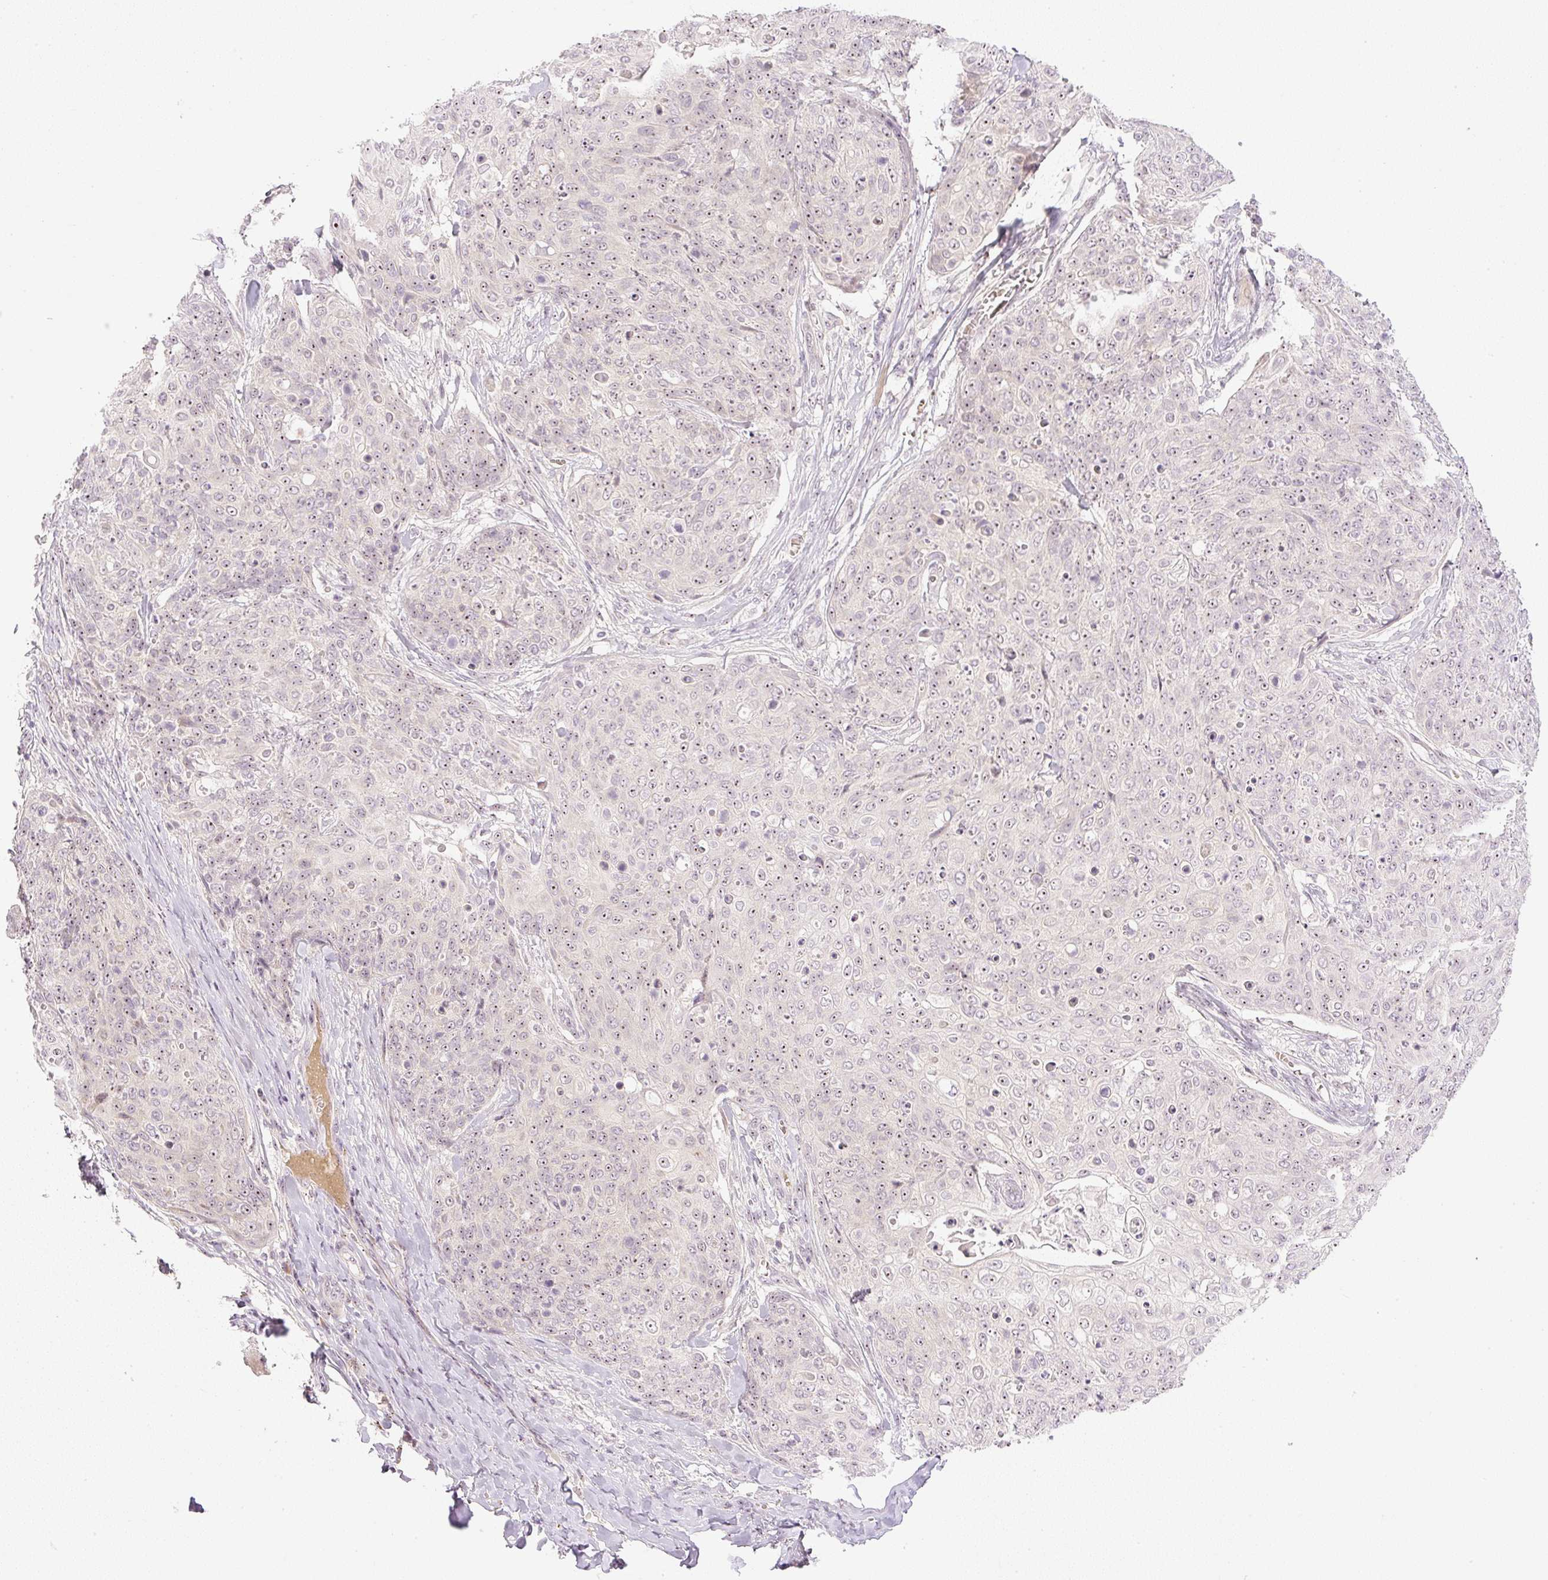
{"staining": {"intensity": "moderate", "quantity": ">75%", "location": "nuclear"}, "tissue": "skin cancer", "cell_type": "Tumor cells", "image_type": "cancer", "snomed": [{"axis": "morphology", "description": "Squamous cell carcinoma, NOS"}, {"axis": "topography", "description": "Skin"}, {"axis": "topography", "description": "Vulva"}], "caption": "Immunohistochemistry staining of skin cancer (squamous cell carcinoma), which displays medium levels of moderate nuclear staining in approximately >75% of tumor cells indicating moderate nuclear protein staining. The staining was performed using DAB (3,3'-diaminobenzidine) (brown) for protein detection and nuclei were counterstained in hematoxylin (blue).", "gene": "AAR2", "patient": {"sex": "female", "age": 85}}